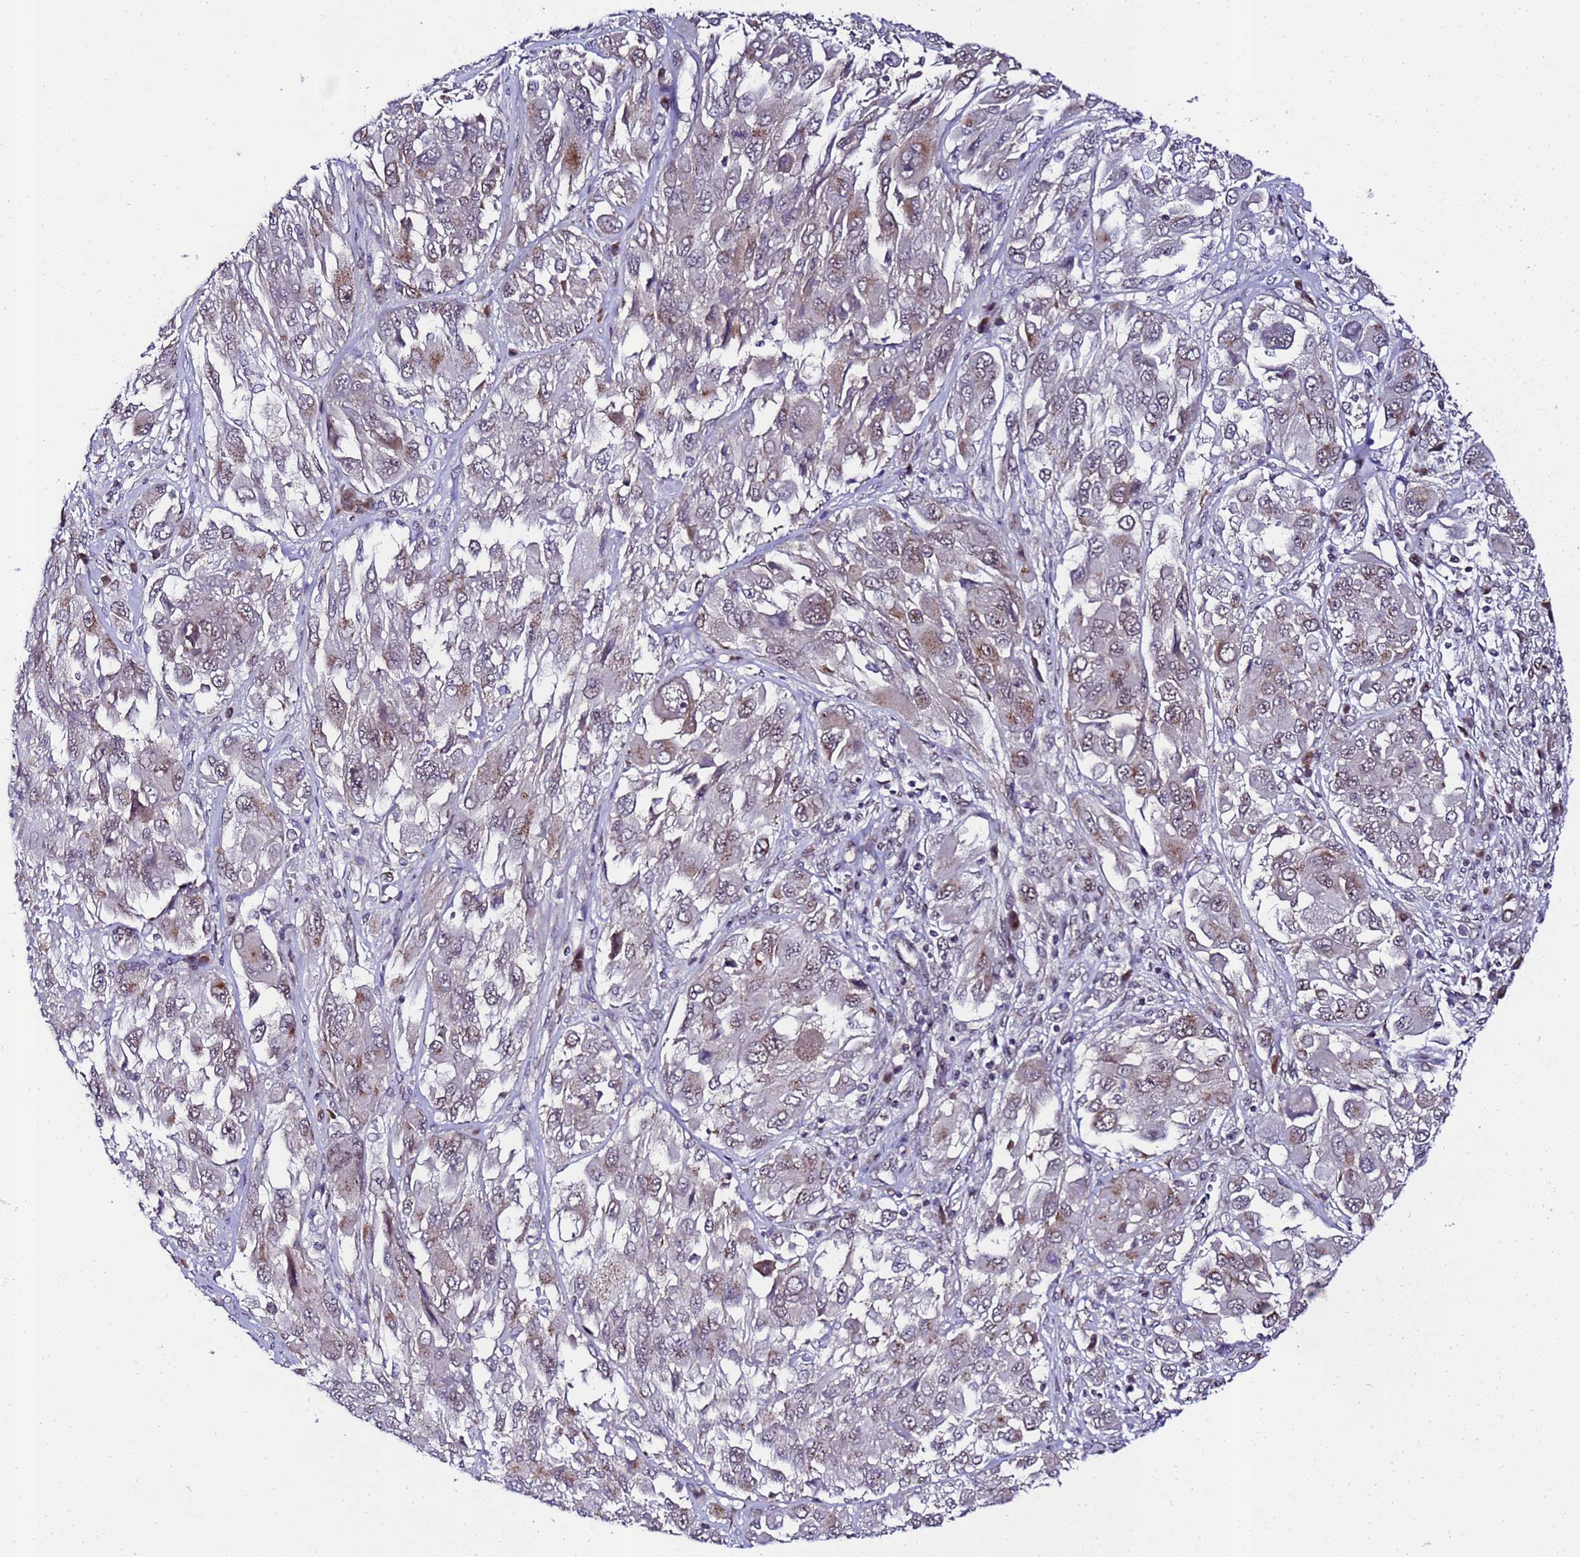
{"staining": {"intensity": "weak", "quantity": "25%-75%", "location": "cytoplasmic/membranous,nuclear"}, "tissue": "melanoma", "cell_type": "Tumor cells", "image_type": "cancer", "snomed": [{"axis": "morphology", "description": "Malignant melanoma, NOS"}, {"axis": "topography", "description": "Skin"}], "caption": "DAB (3,3'-diaminobenzidine) immunohistochemical staining of malignant melanoma displays weak cytoplasmic/membranous and nuclear protein positivity in approximately 25%-75% of tumor cells.", "gene": "C19orf47", "patient": {"sex": "female", "age": 91}}